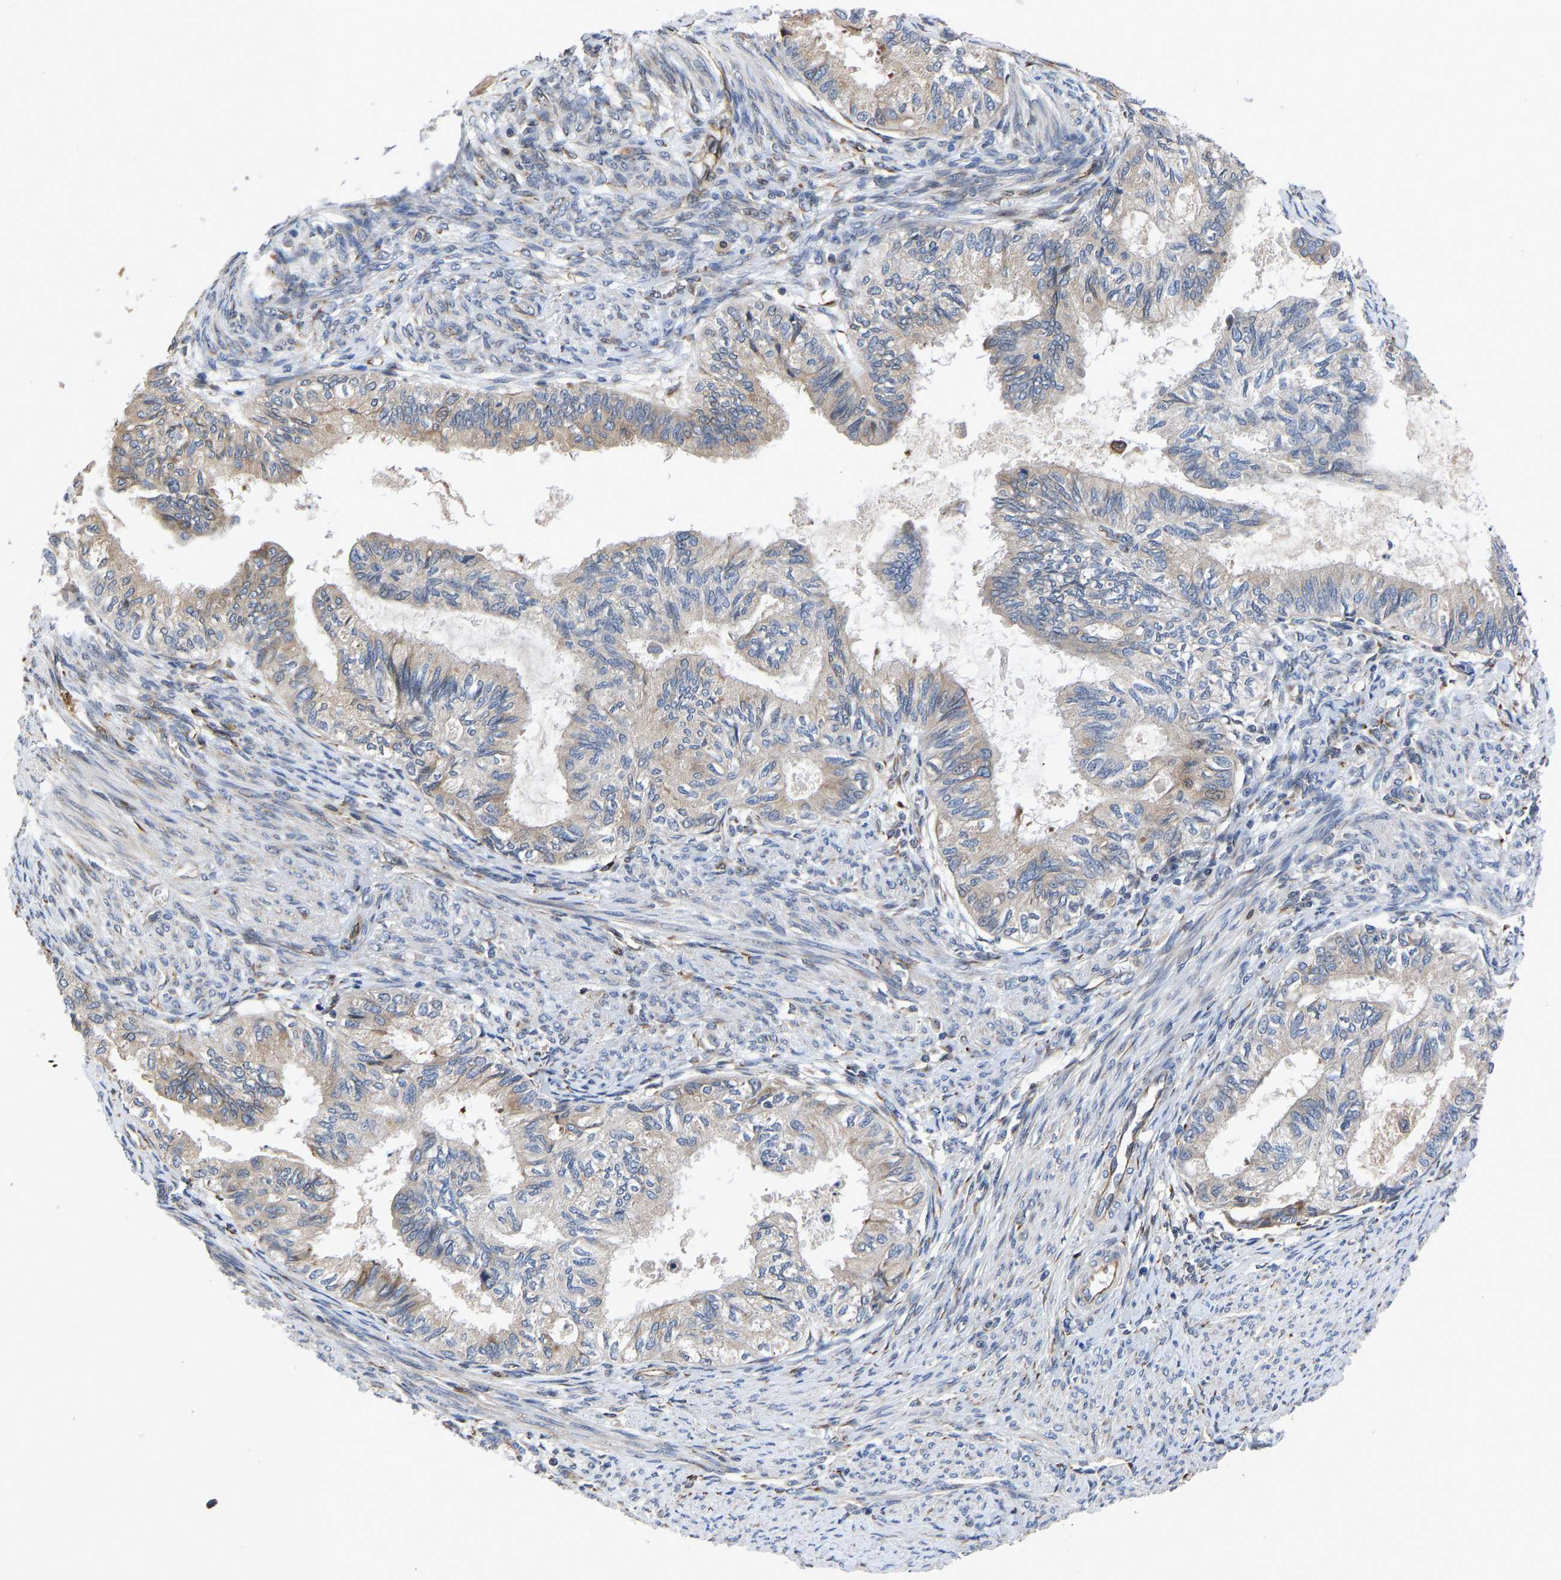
{"staining": {"intensity": "weak", "quantity": "25%-75%", "location": "cytoplasmic/membranous"}, "tissue": "cervical cancer", "cell_type": "Tumor cells", "image_type": "cancer", "snomed": [{"axis": "morphology", "description": "Normal tissue, NOS"}, {"axis": "morphology", "description": "Adenocarcinoma, NOS"}, {"axis": "topography", "description": "Cervix"}, {"axis": "topography", "description": "Endometrium"}], "caption": "Tumor cells exhibit low levels of weak cytoplasmic/membranous staining in approximately 25%-75% of cells in human cervical adenocarcinoma.", "gene": "FRRS1", "patient": {"sex": "female", "age": 86}}